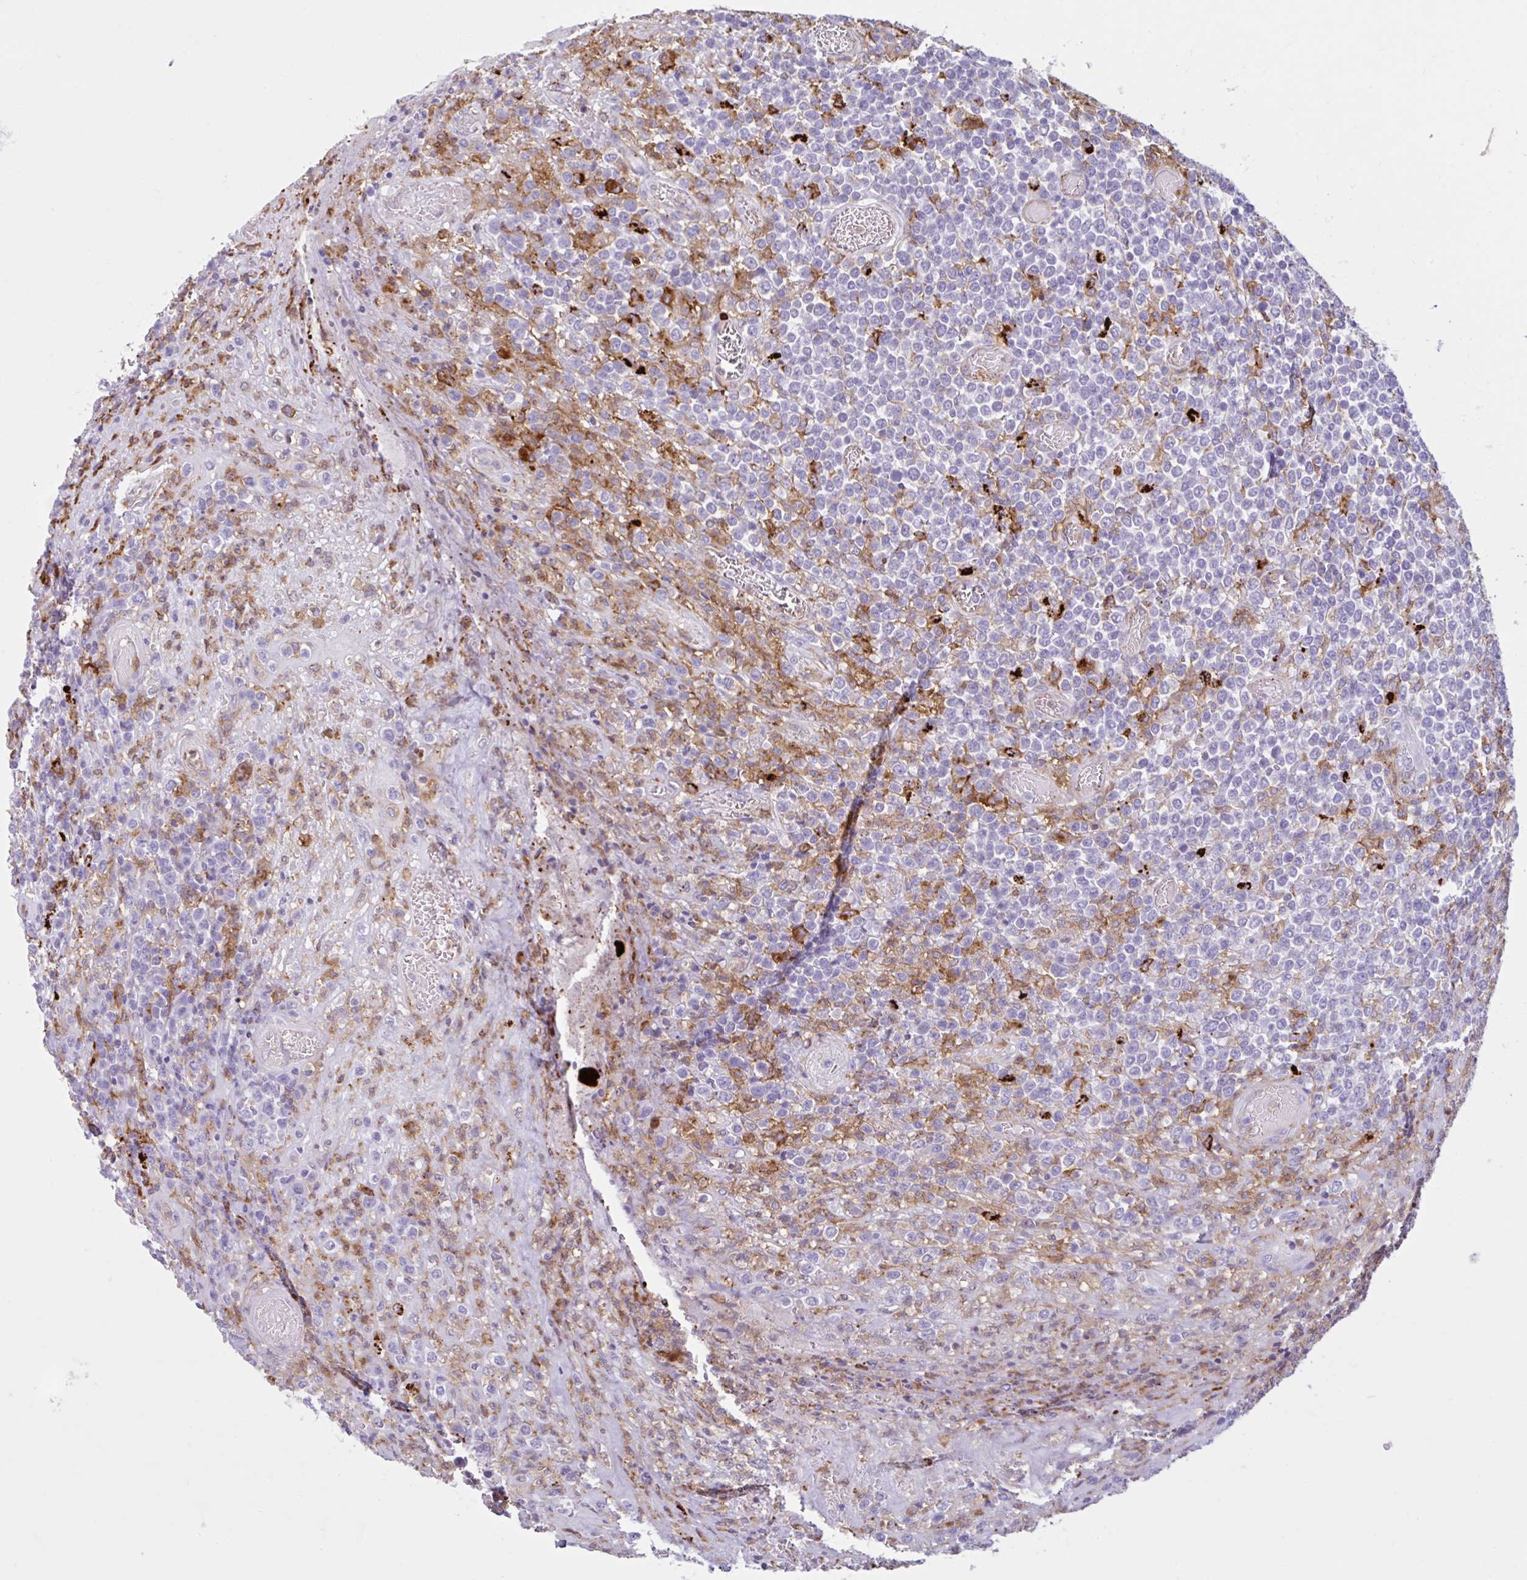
{"staining": {"intensity": "negative", "quantity": "none", "location": "none"}, "tissue": "lymphoma", "cell_type": "Tumor cells", "image_type": "cancer", "snomed": [{"axis": "morphology", "description": "Malignant lymphoma, non-Hodgkin's type, High grade"}, {"axis": "topography", "description": "Soft tissue"}], "caption": "High-grade malignant lymphoma, non-Hodgkin's type was stained to show a protein in brown. There is no significant positivity in tumor cells.", "gene": "CEP120", "patient": {"sex": "female", "age": 56}}